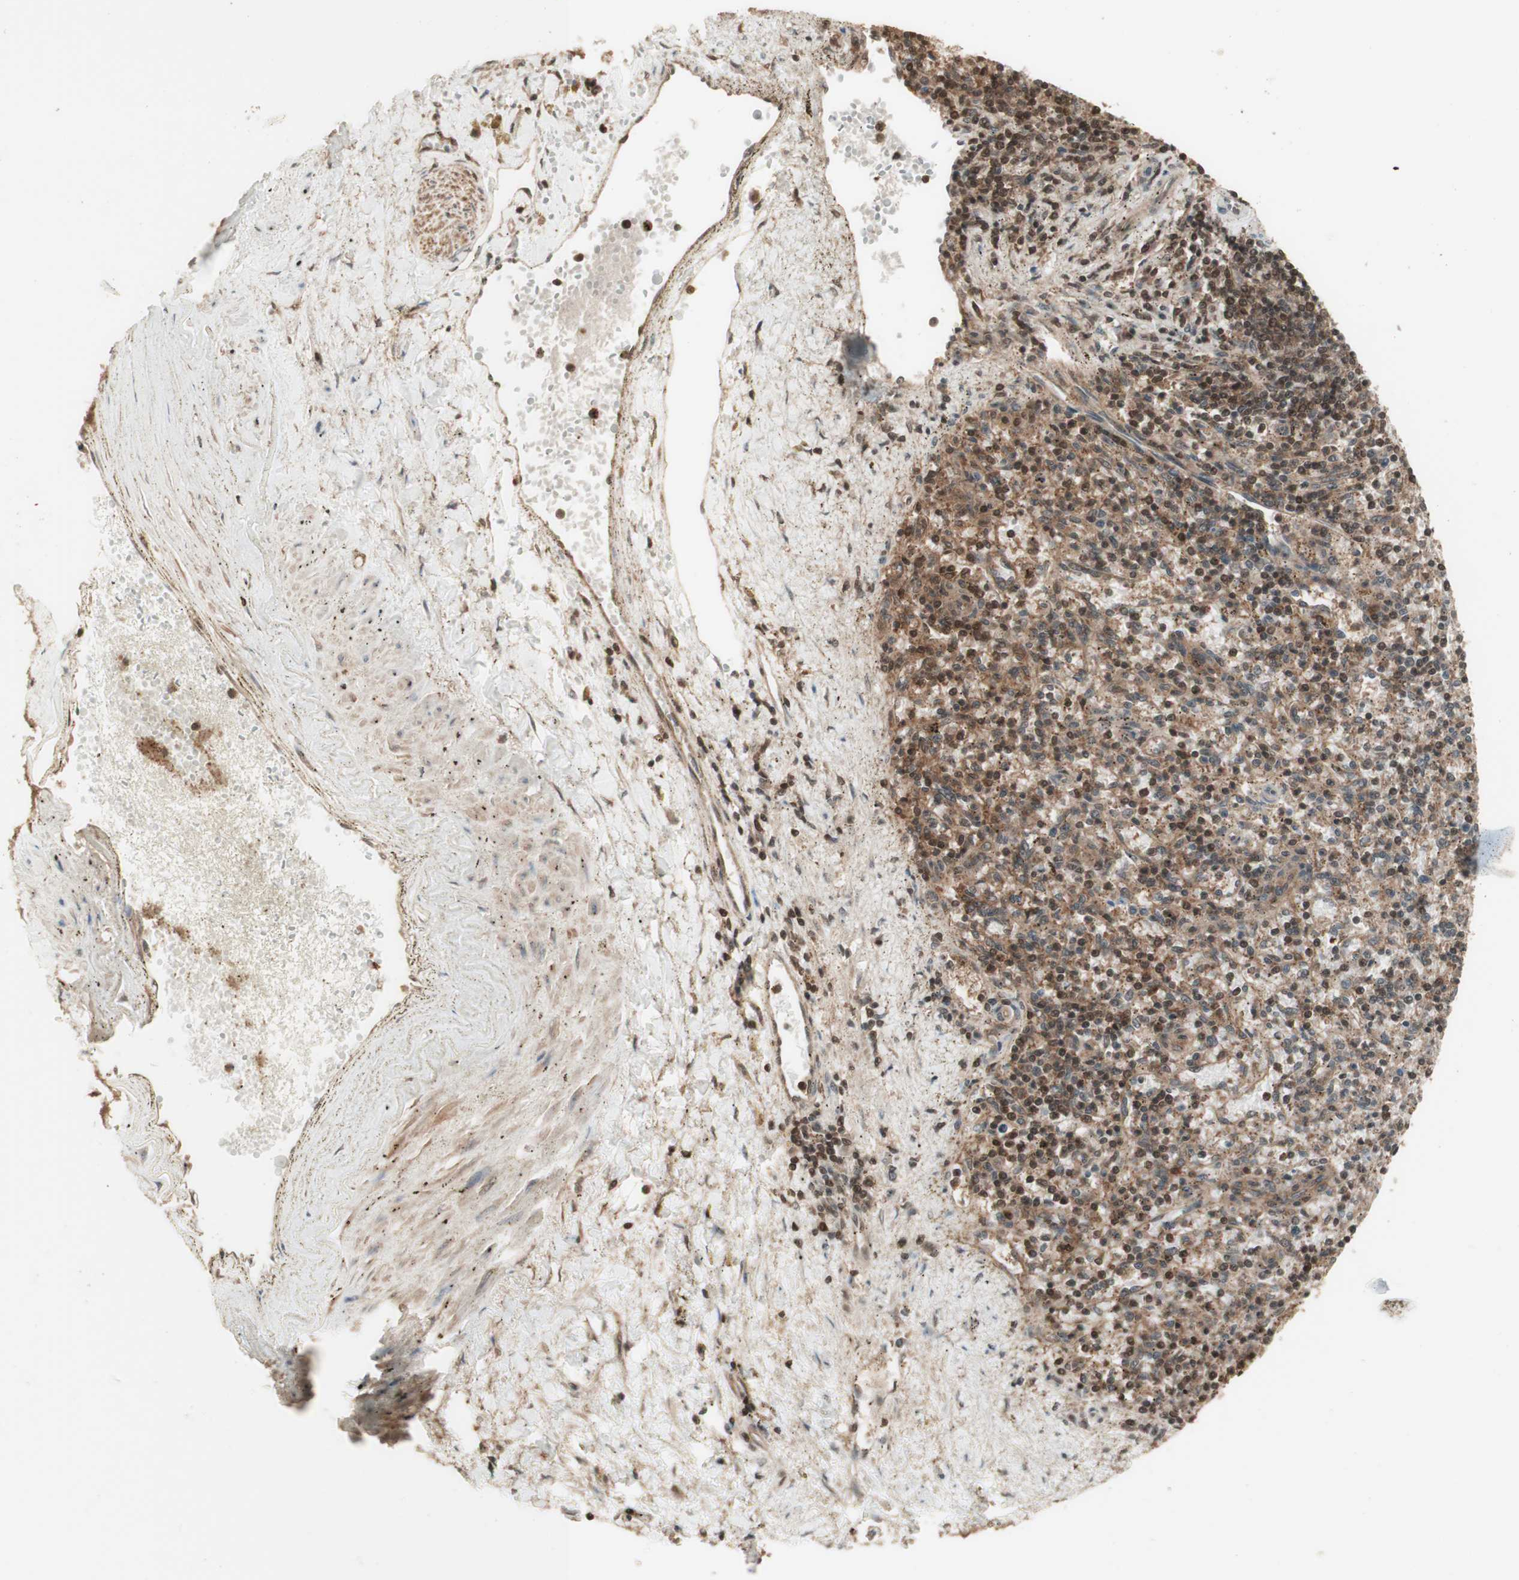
{"staining": {"intensity": "moderate", "quantity": ">75%", "location": "cytoplasmic/membranous,nuclear"}, "tissue": "spleen", "cell_type": "Cells in red pulp", "image_type": "normal", "snomed": [{"axis": "morphology", "description": "Normal tissue, NOS"}, {"axis": "topography", "description": "Spleen"}], "caption": "Immunohistochemistry (IHC) of unremarkable human spleen demonstrates medium levels of moderate cytoplasmic/membranous,nuclear positivity in about >75% of cells in red pulp.", "gene": "YWHAB", "patient": {"sex": "male", "age": 72}}